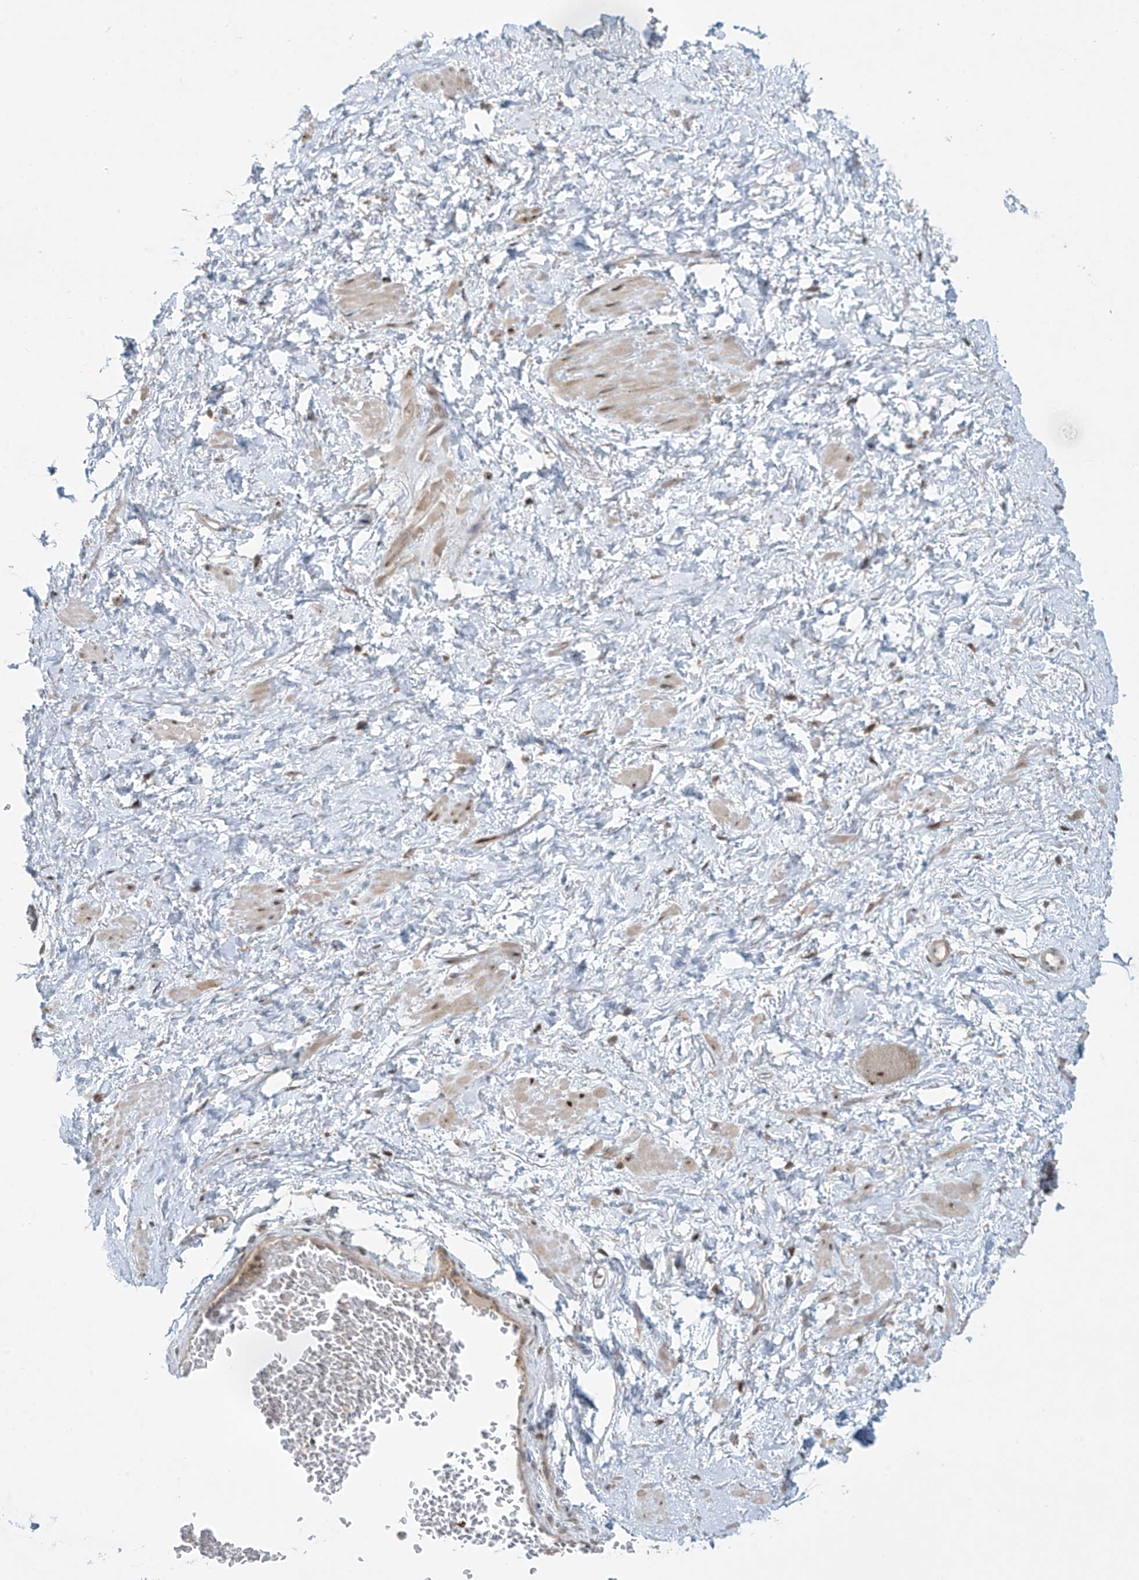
{"staining": {"intensity": "negative", "quantity": "none", "location": "none"}, "tissue": "adipose tissue", "cell_type": "Adipocytes", "image_type": "normal", "snomed": [{"axis": "morphology", "description": "Normal tissue, NOS"}, {"axis": "morphology", "description": "Adenocarcinoma, Low grade"}, {"axis": "topography", "description": "Prostate"}, {"axis": "topography", "description": "Peripheral nerve tissue"}], "caption": "Micrograph shows no significant protein positivity in adipocytes of benign adipose tissue. (Stains: DAB (3,3'-diaminobenzidine) immunohistochemistry (IHC) with hematoxylin counter stain, Microscopy: brightfield microscopy at high magnification).", "gene": "PPAT", "patient": {"sex": "male", "age": 63}}